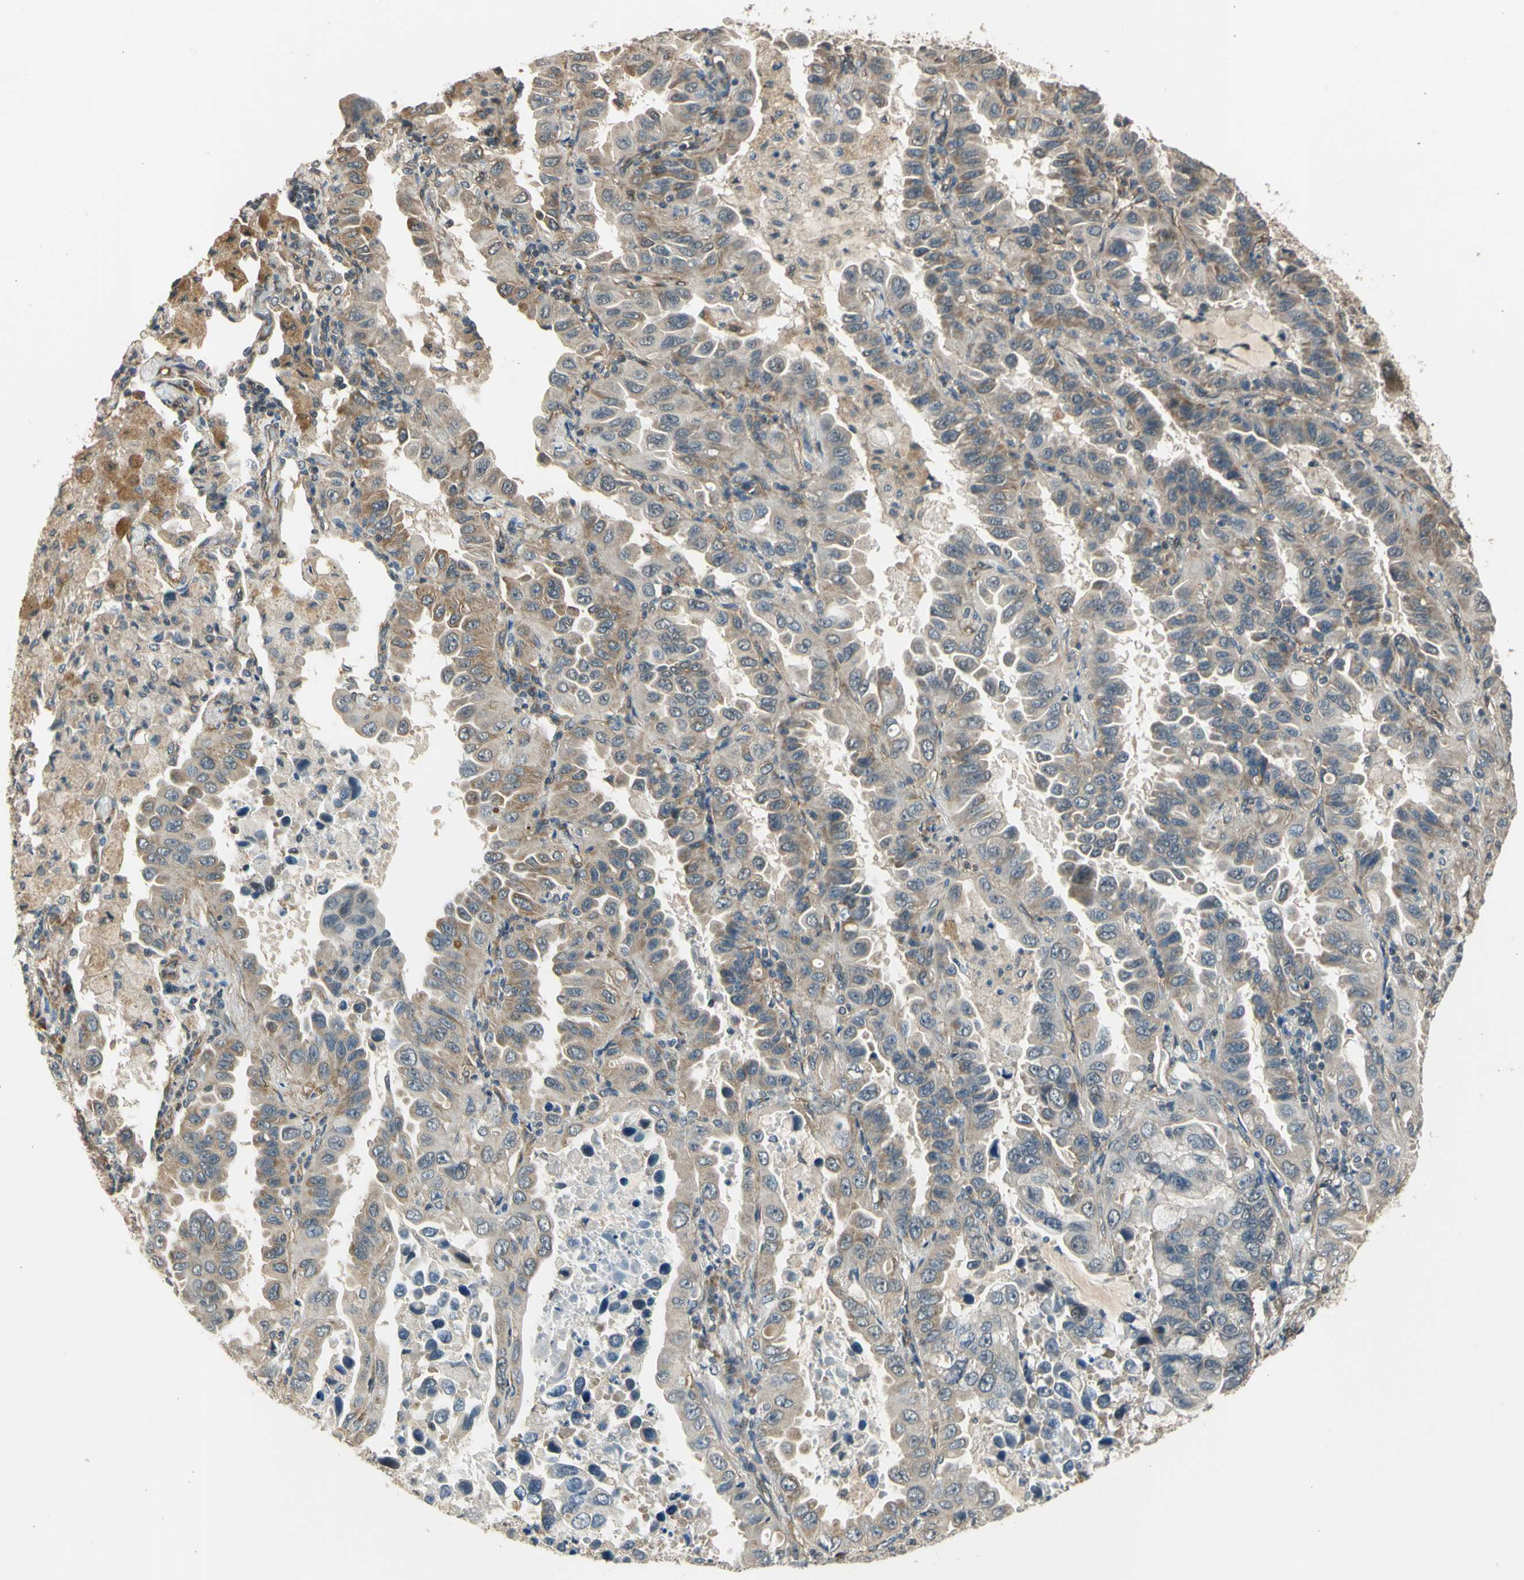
{"staining": {"intensity": "moderate", "quantity": "25%-75%", "location": "cytoplasmic/membranous"}, "tissue": "lung cancer", "cell_type": "Tumor cells", "image_type": "cancer", "snomed": [{"axis": "morphology", "description": "Adenocarcinoma, NOS"}, {"axis": "topography", "description": "Lung"}], "caption": "Immunohistochemical staining of adenocarcinoma (lung) demonstrates medium levels of moderate cytoplasmic/membranous expression in approximately 25%-75% of tumor cells. Immunohistochemistry stains the protein in brown and the nuclei are stained blue.", "gene": "EFNB2", "patient": {"sex": "male", "age": 64}}